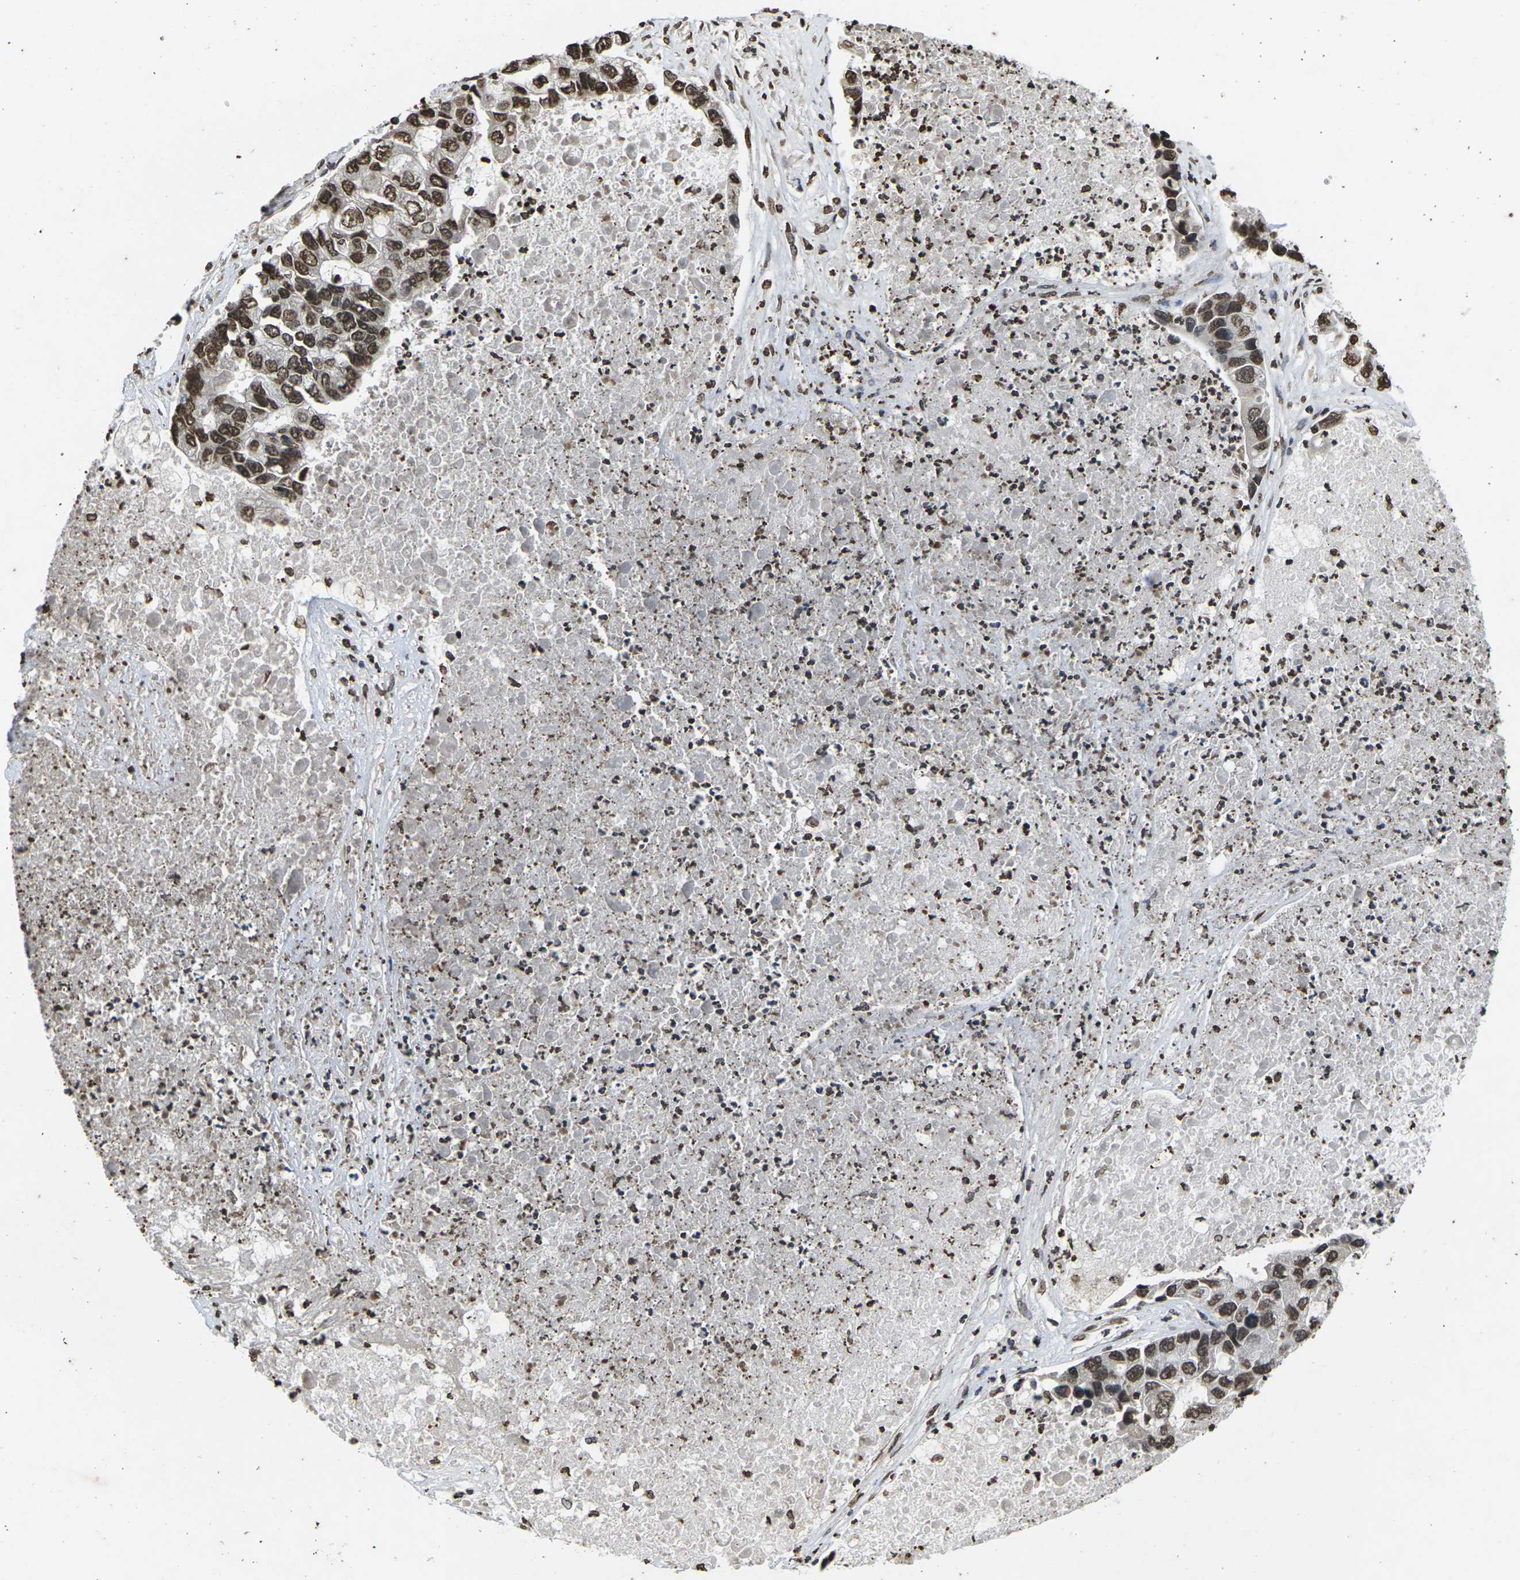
{"staining": {"intensity": "strong", "quantity": ">75%", "location": "nuclear"}, "tissue": "lung cancer", "cell_type": "Tumor cells", "image_type": "cancer", "snomed": [{"axis": "morphology", "description": "Adenocarcinoma, NOS"}, {"axis": "topography", "description": "Lung"}], "caption": "IHC histopathology image of neoplastic tissue: lung cancer (adenocarcinoma) stained using immunohistochemistry (IHC) reveals high levels of strong protein expression localized specifically in the nuclear of tumor cells, appearing as a nuclear brown color.", "gene": "EMSY", "patient": {"sex": "female", "age": 51}}